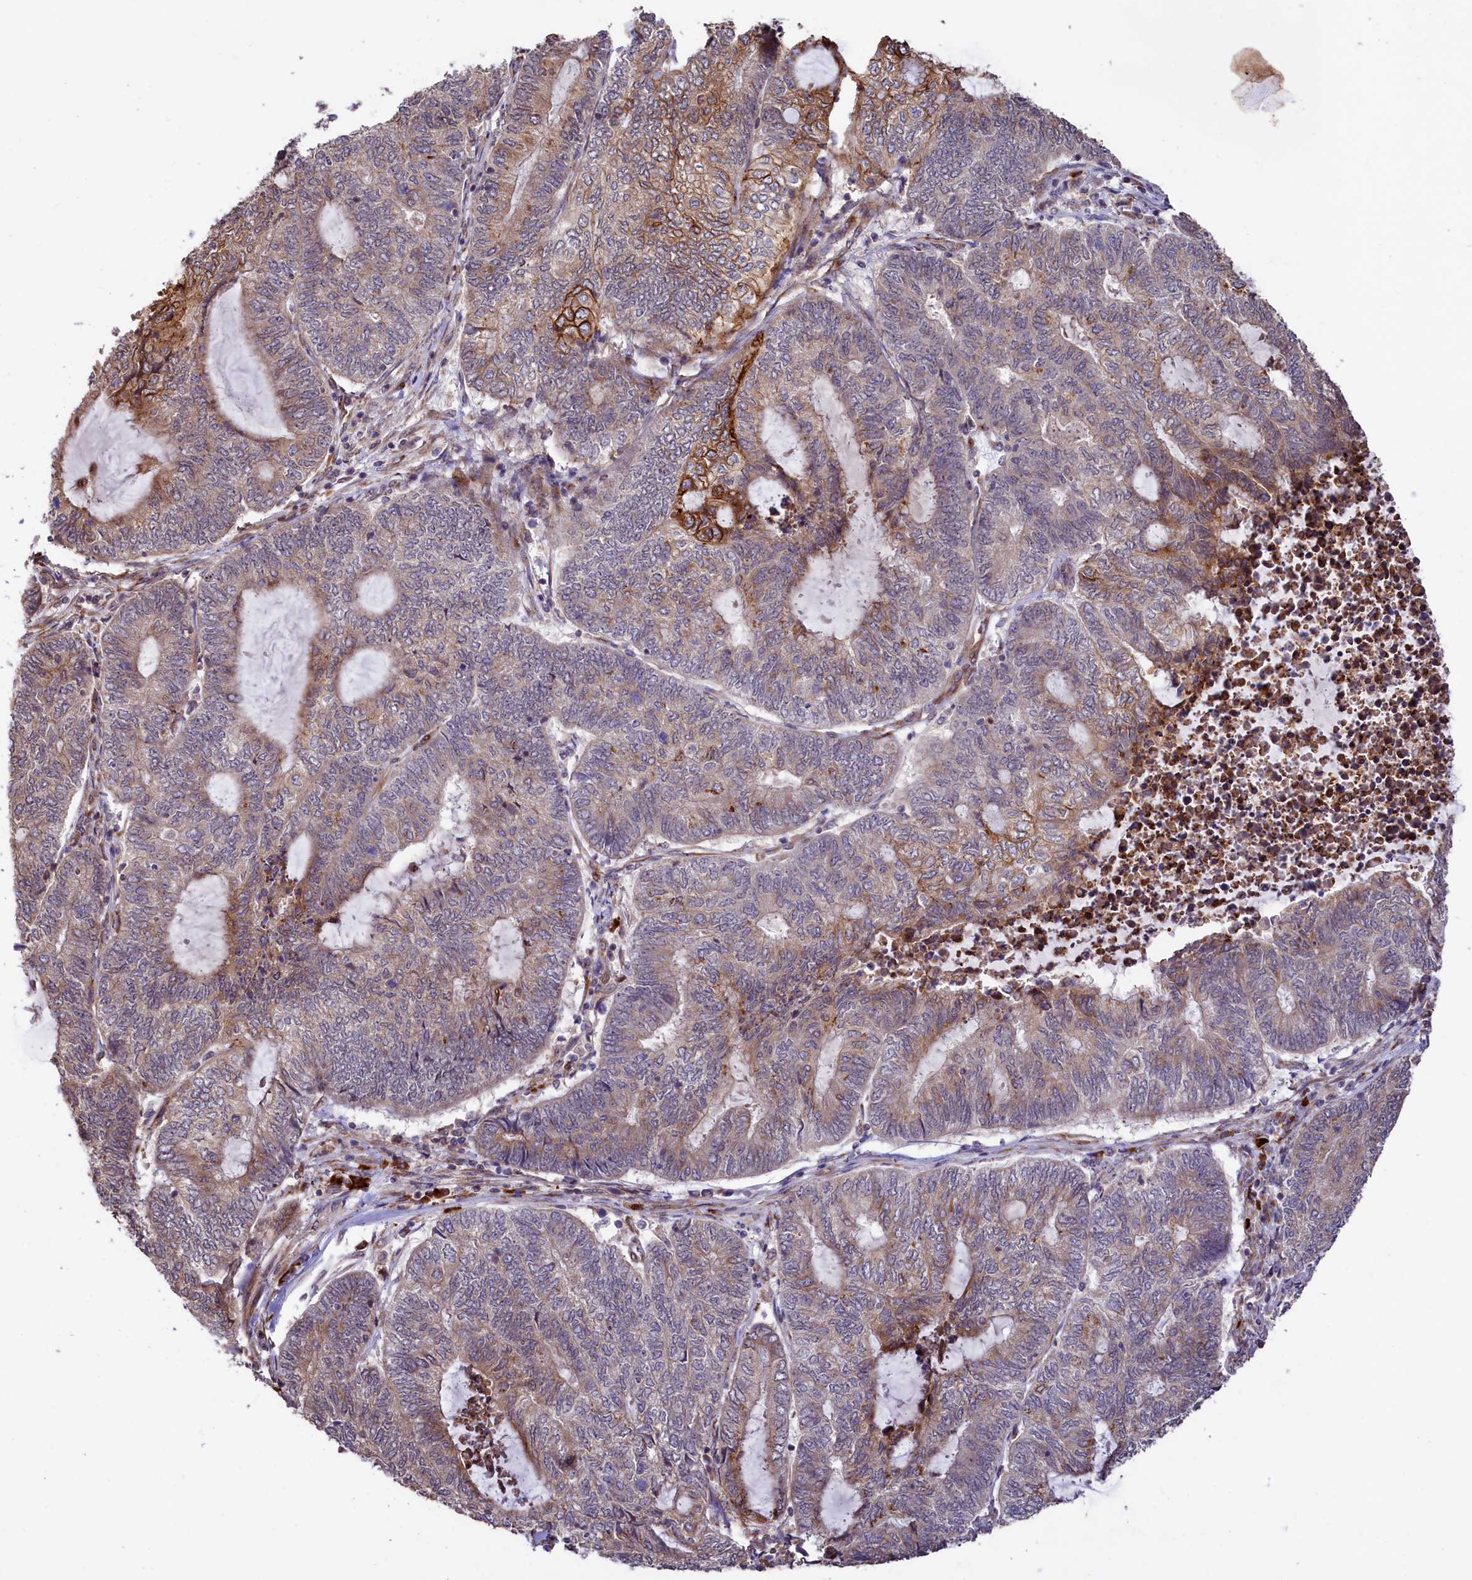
{"staining": {"intensity": "moderate", "quantity": "<25%", "location": "cytoplasmic/membranous"}, "tissue": "endometrial cancer", "cell_type": "Tumor cells", "image_type": "cancer", "snomed": [{"axis": "morphology", "description": "Adenocarcinoma, NOS"}, {"axis": "topography", "description": "Uterus"}, {"axis": "topography", "description": "Endometrium"}], "caption": "The image displays a brown stain indicating the presence of a protein in the cytoplasmic/membranous of tumor cells in endometrial adenocarcinoma.", "gene": "C5orf15", "patient": {"sex": "female", "age": 70}}